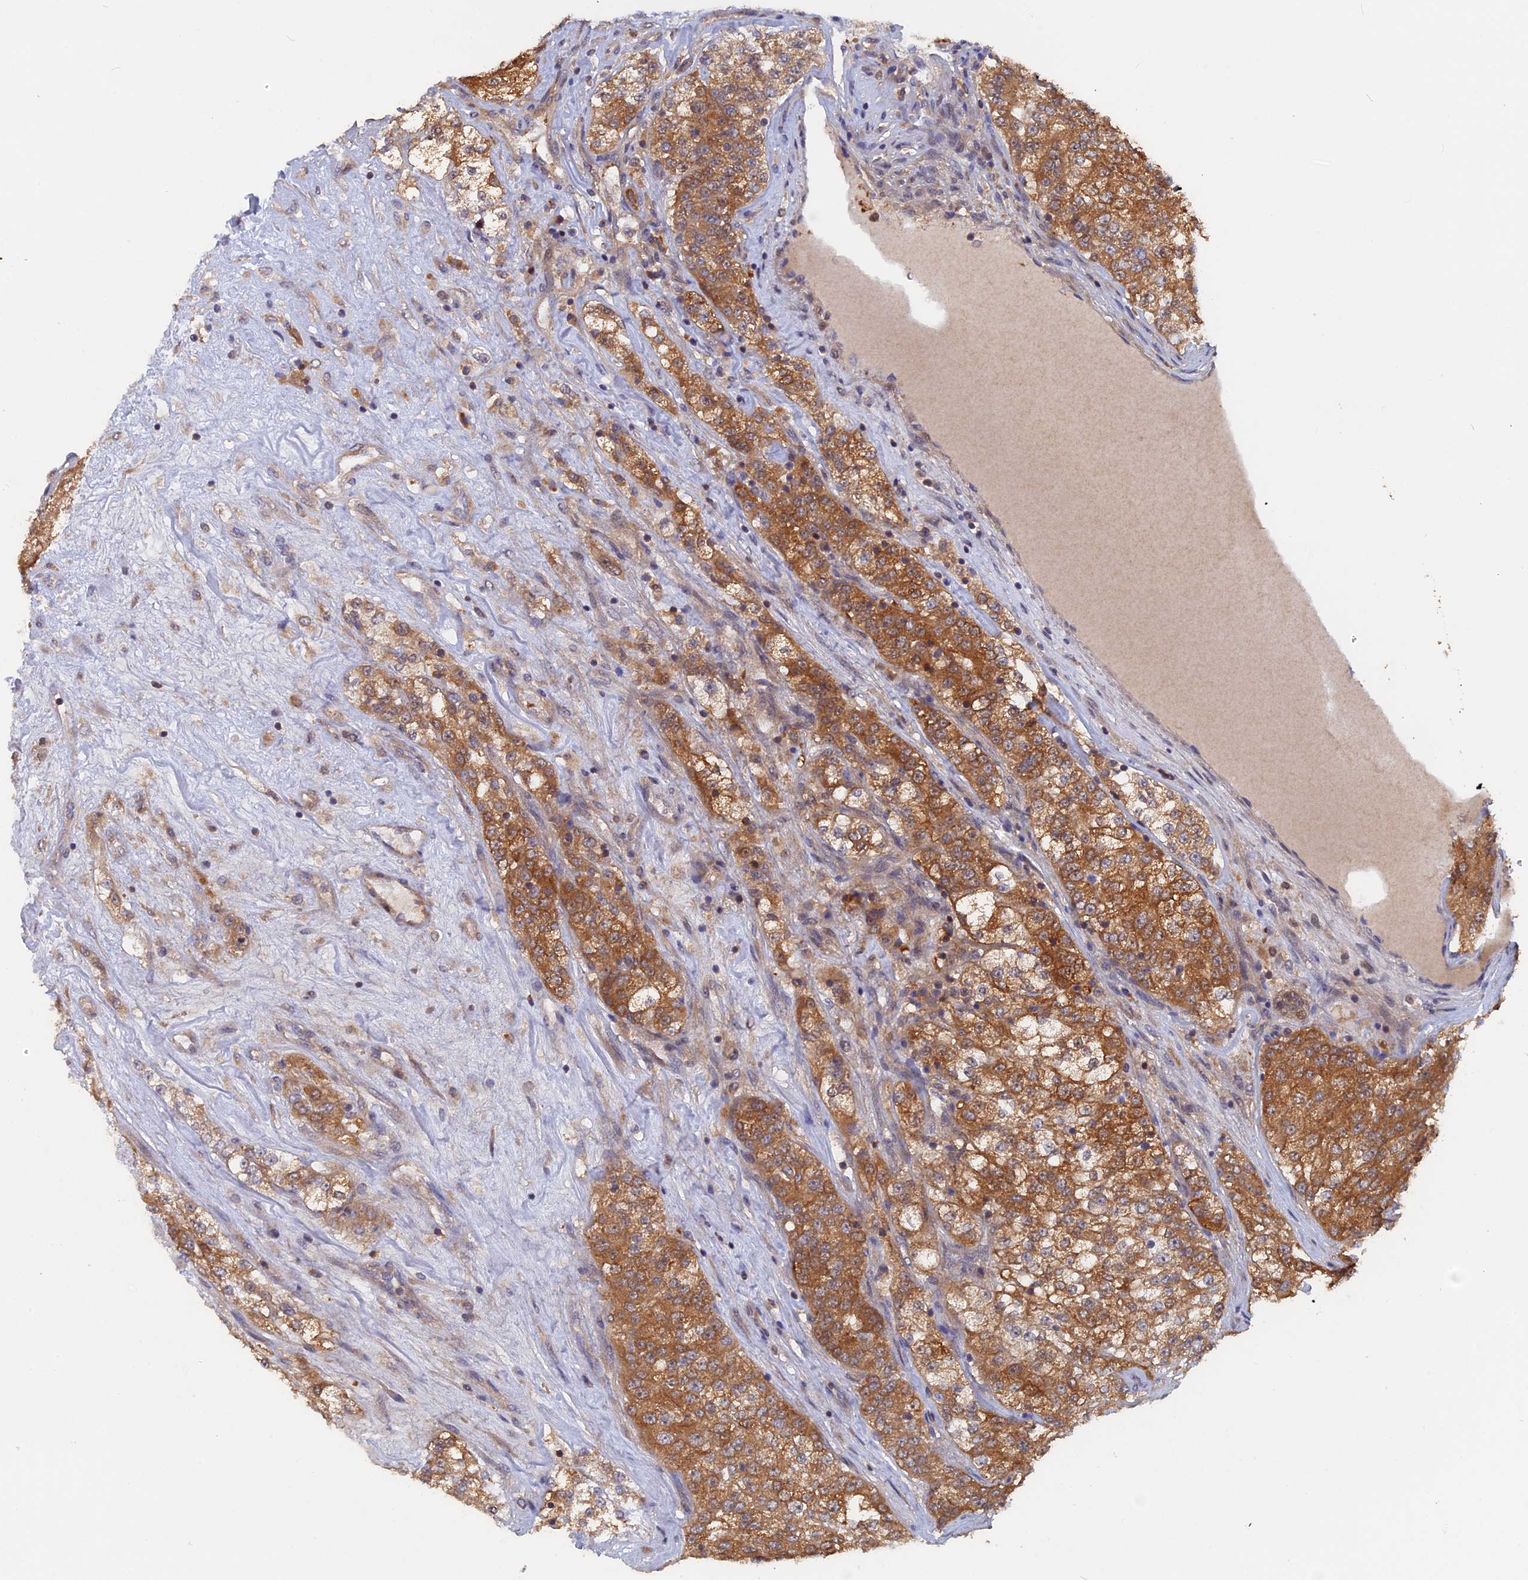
{"staining": {"intensity": "moderate", "quantity": ">75%", "location": "cytoplasmic/membranous"}, "tissue": "renal cancer", "cell_type": "Tumor cells", "image_type": "cancer", "snomed": [{"axis": "morphology", "description": "Adenocarcinoma, NOS"}, {"axis": "topography", "description": "Kidney"}], "caption": "Renal cancer (adenocarcinoma) stained with DAB (3,3'-diaminobenzidine) immunohistochemistry exhibits medium levels of moderate cytoplasmic/membranous staining in about >75% of tumor cells. Using DAB (3,3'-diaminobenzidine) (brown) and hematoxylin (blue) stains, captured at high magnification using brightfield microscopy.", "gene": "BLVRA", "patient": {"sex": "female", "age": 63}}